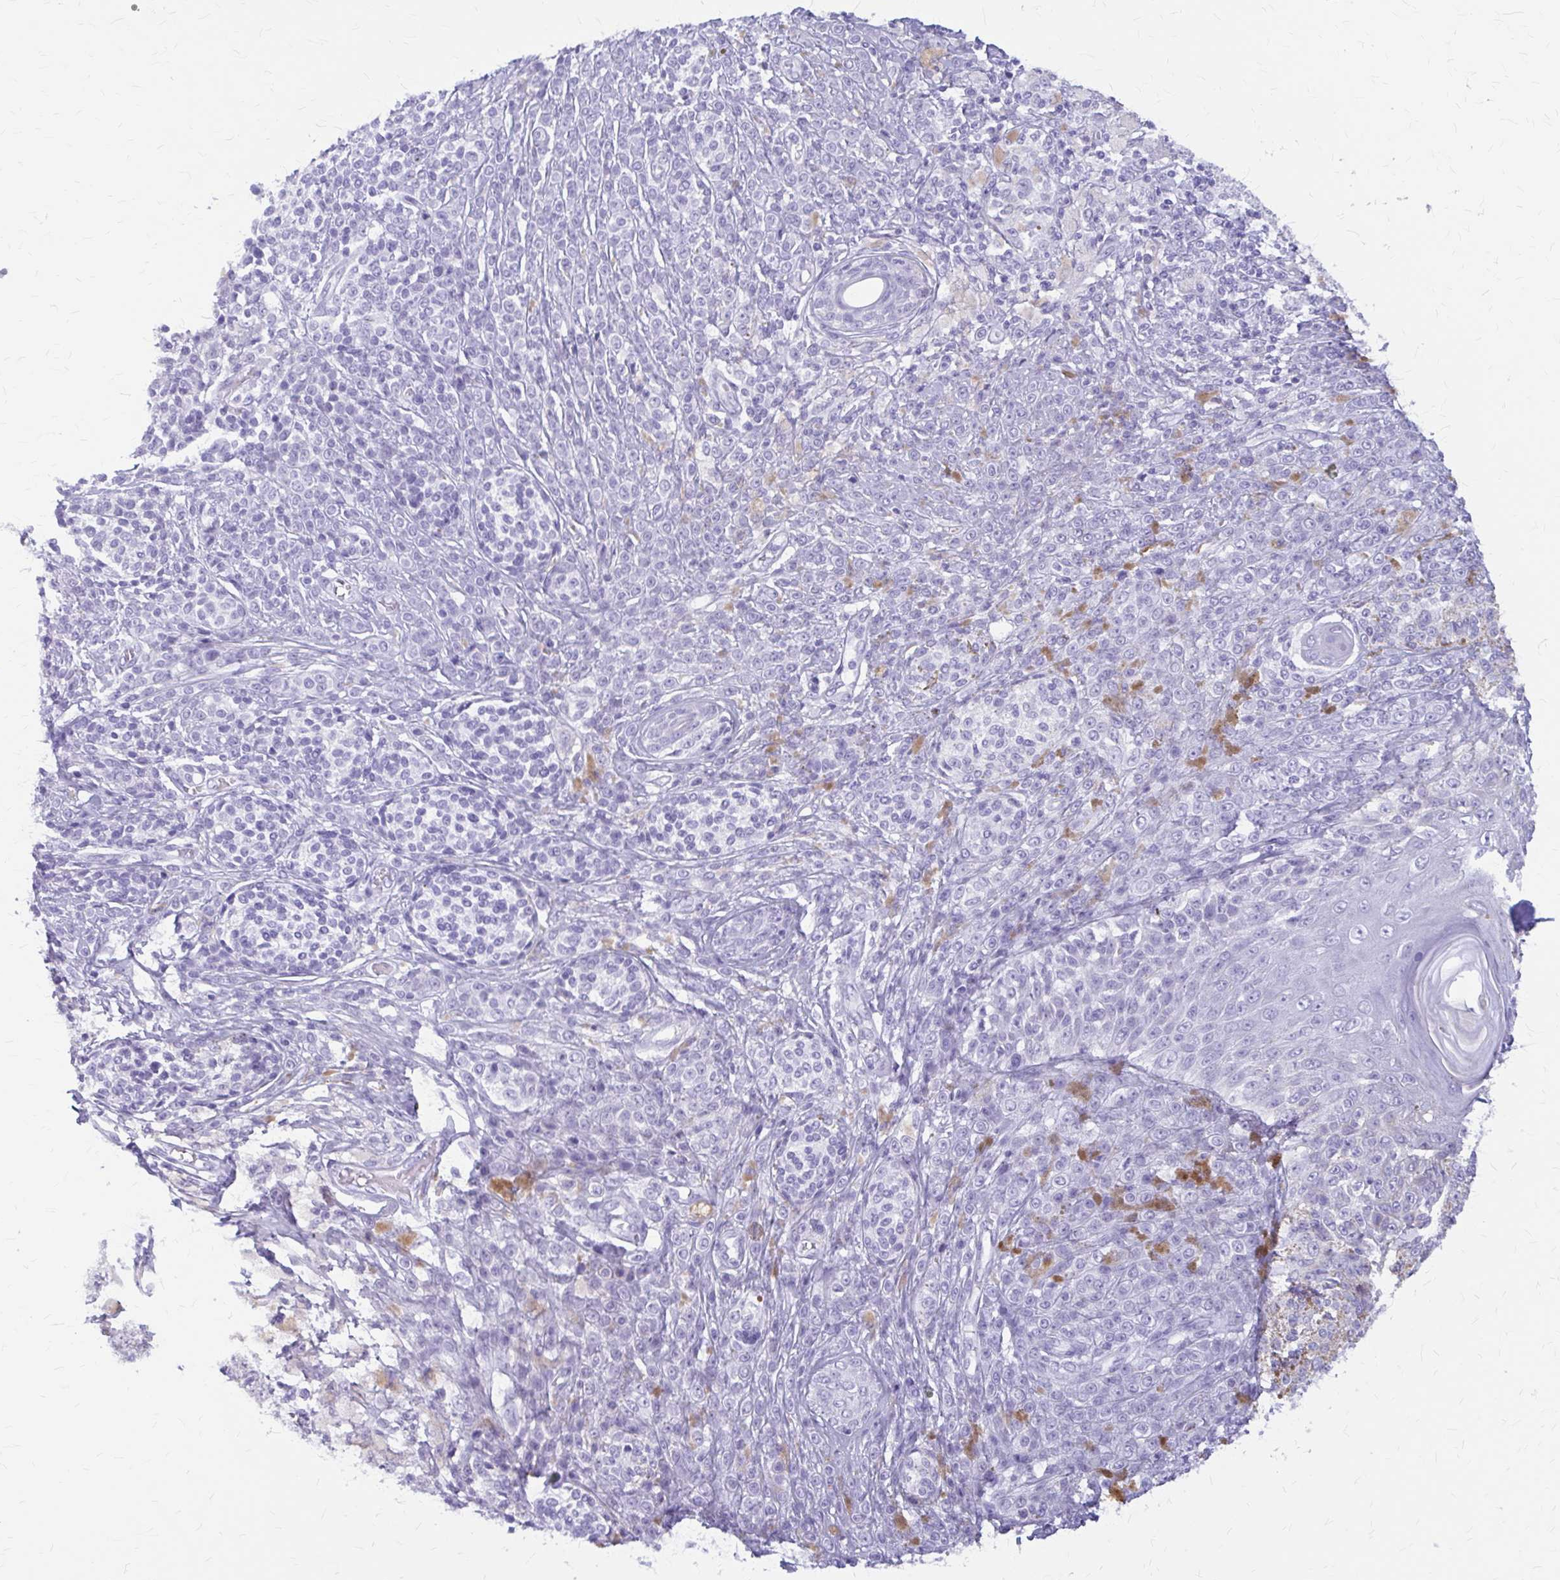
{"staining": {"intensity": "negative", "quantity": "none", "location": "none"}, "tissue": "melanoma", "cell_type": "Tumor cells", "image_type": "cancer", "snomed": [{"axis": "morphology", "description": "Malignant melanoma, NOS"}, {"axis": "topography", "description": "Skin"}], "caption": "DAB immunohistochemical staining of human melanoma displays no significant staining in tumor cells. The staining was performed using DAB (3,3'-diaminobenzidine) to visualize the protein expression in brown, while the nuclei were stained in blue with hematoxylin (Magnification: 20x).", "gene": "KLHDC7A", "patient": {"sex": "male", "age": 42}}